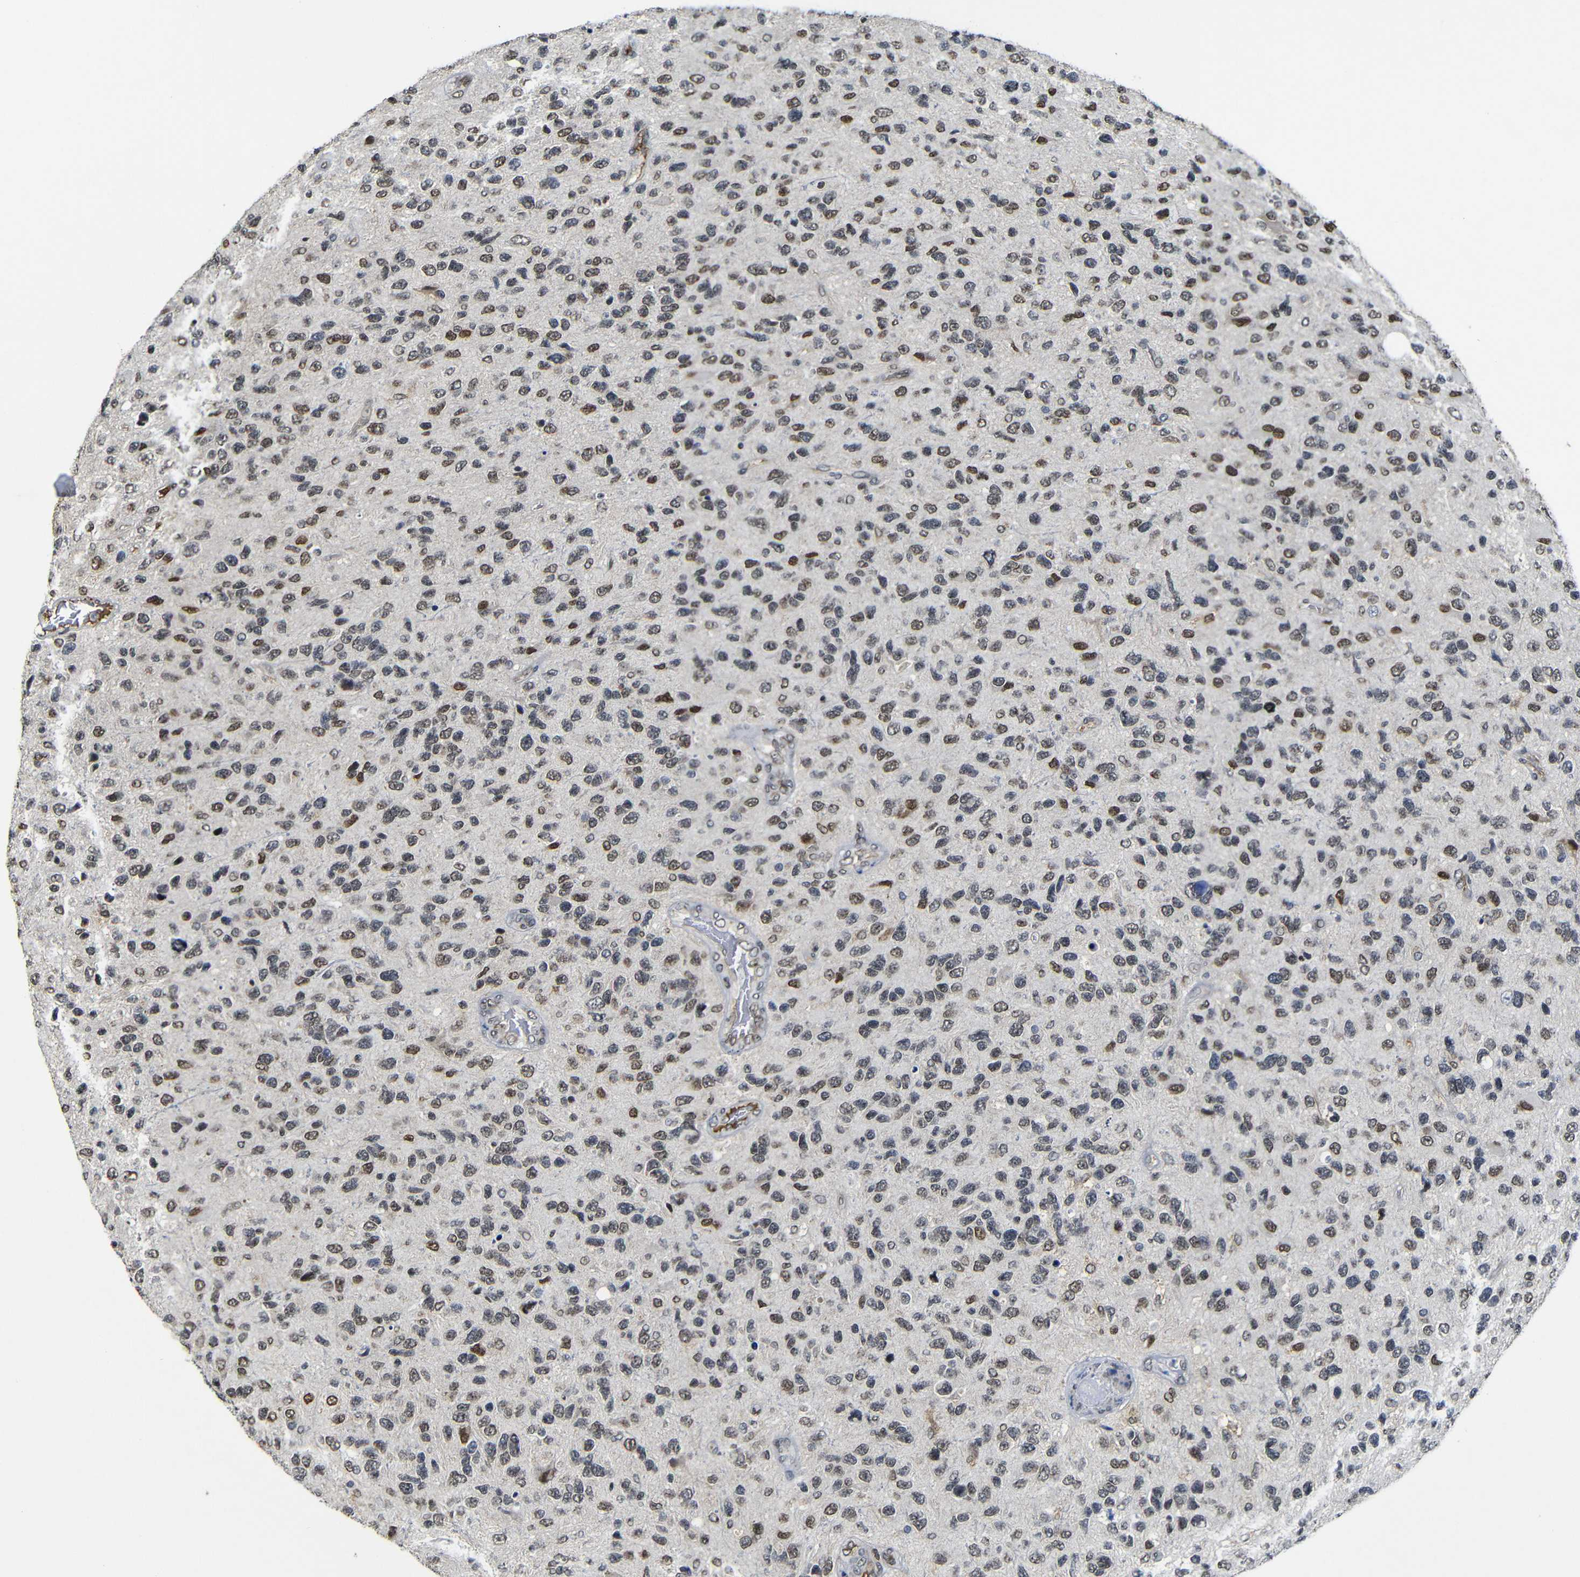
{"staining": {"intensity": "moderate", "quantity": "<25%", "location": "nuclear"}, "tissue": "glioma", "cell_type": "Tumor cells", "image_type": "cancer", "snomed": [{"axis": "morphology", "description": "Glioma, malignant, High grade"}, {"axis": "topography", "description": "Brain"}], "caption": "Protein analysis of high-grade glioma (malignant) tissue displays moderate nuclear staining in approximately <25% of tumor cells.", "gene": "MYC", "patient": {"sex": "female", "age": 58}}